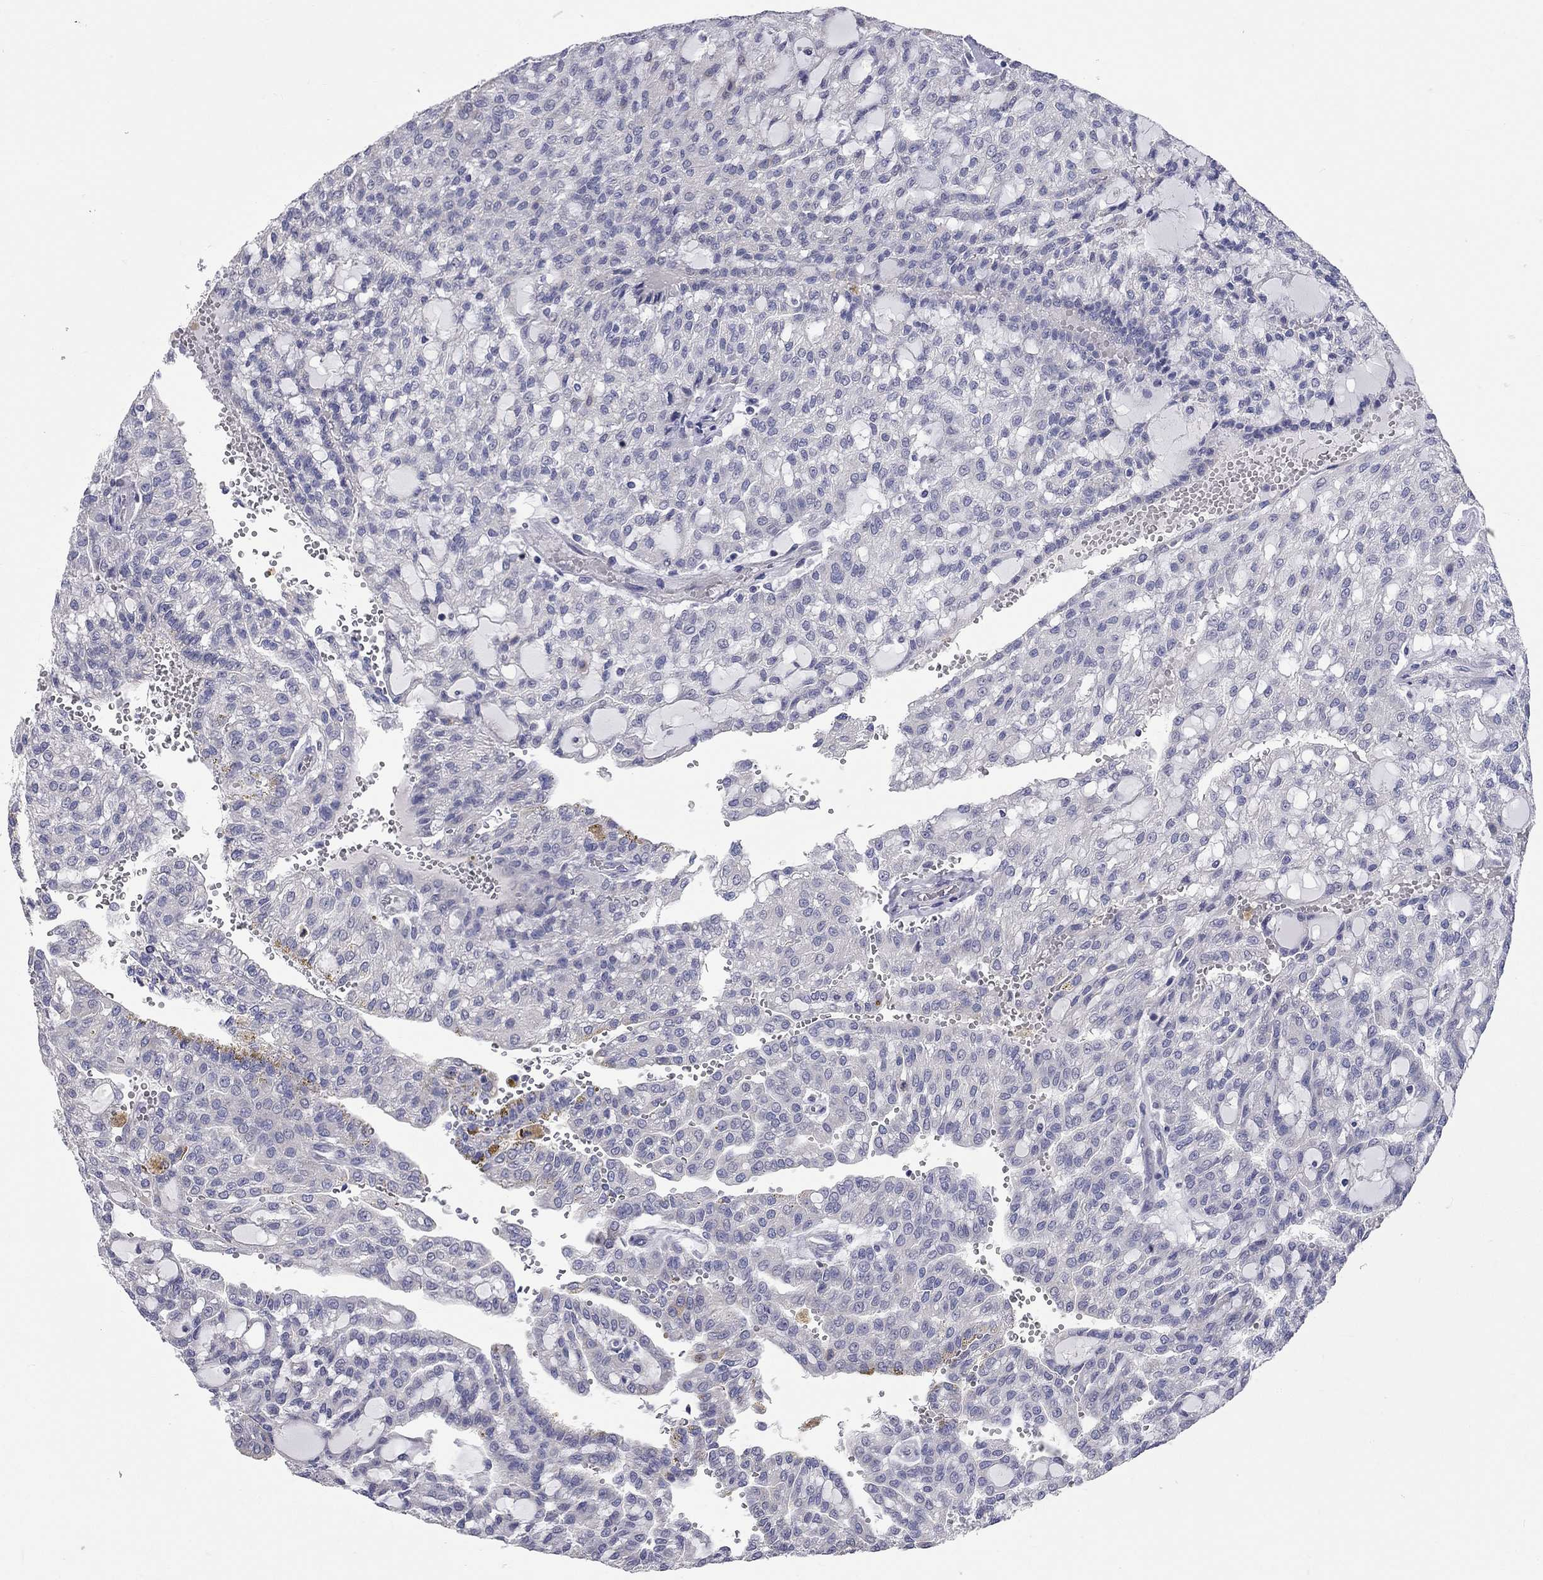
{"staining": {"intensity": "moderate", "quantity": "<25%", "location": "cytoplasmic/membranous"}, "tissue": "renal cancer", "cell_type": "Tumor cells", "image_type": "cancer", "snomed": [{"axis": "morphology", "description": "Adenocarcinoma, NOS"}, {"axis": "topography", "description": "Kidney"}], "caption": "Protein staining of renal adenocarcinoma tissue exhibits moderate cytoplasmic/membranous staining in approximately <25% of tumor cells. The staining is performed using DAB (3,3'-diaminobenzidine) brown chromogen to label protein expression. The nuclei are counter-stained blue using hematoxylin.", "gene": "CFAP161", "patient": {"sex": "male", "age": 63}}